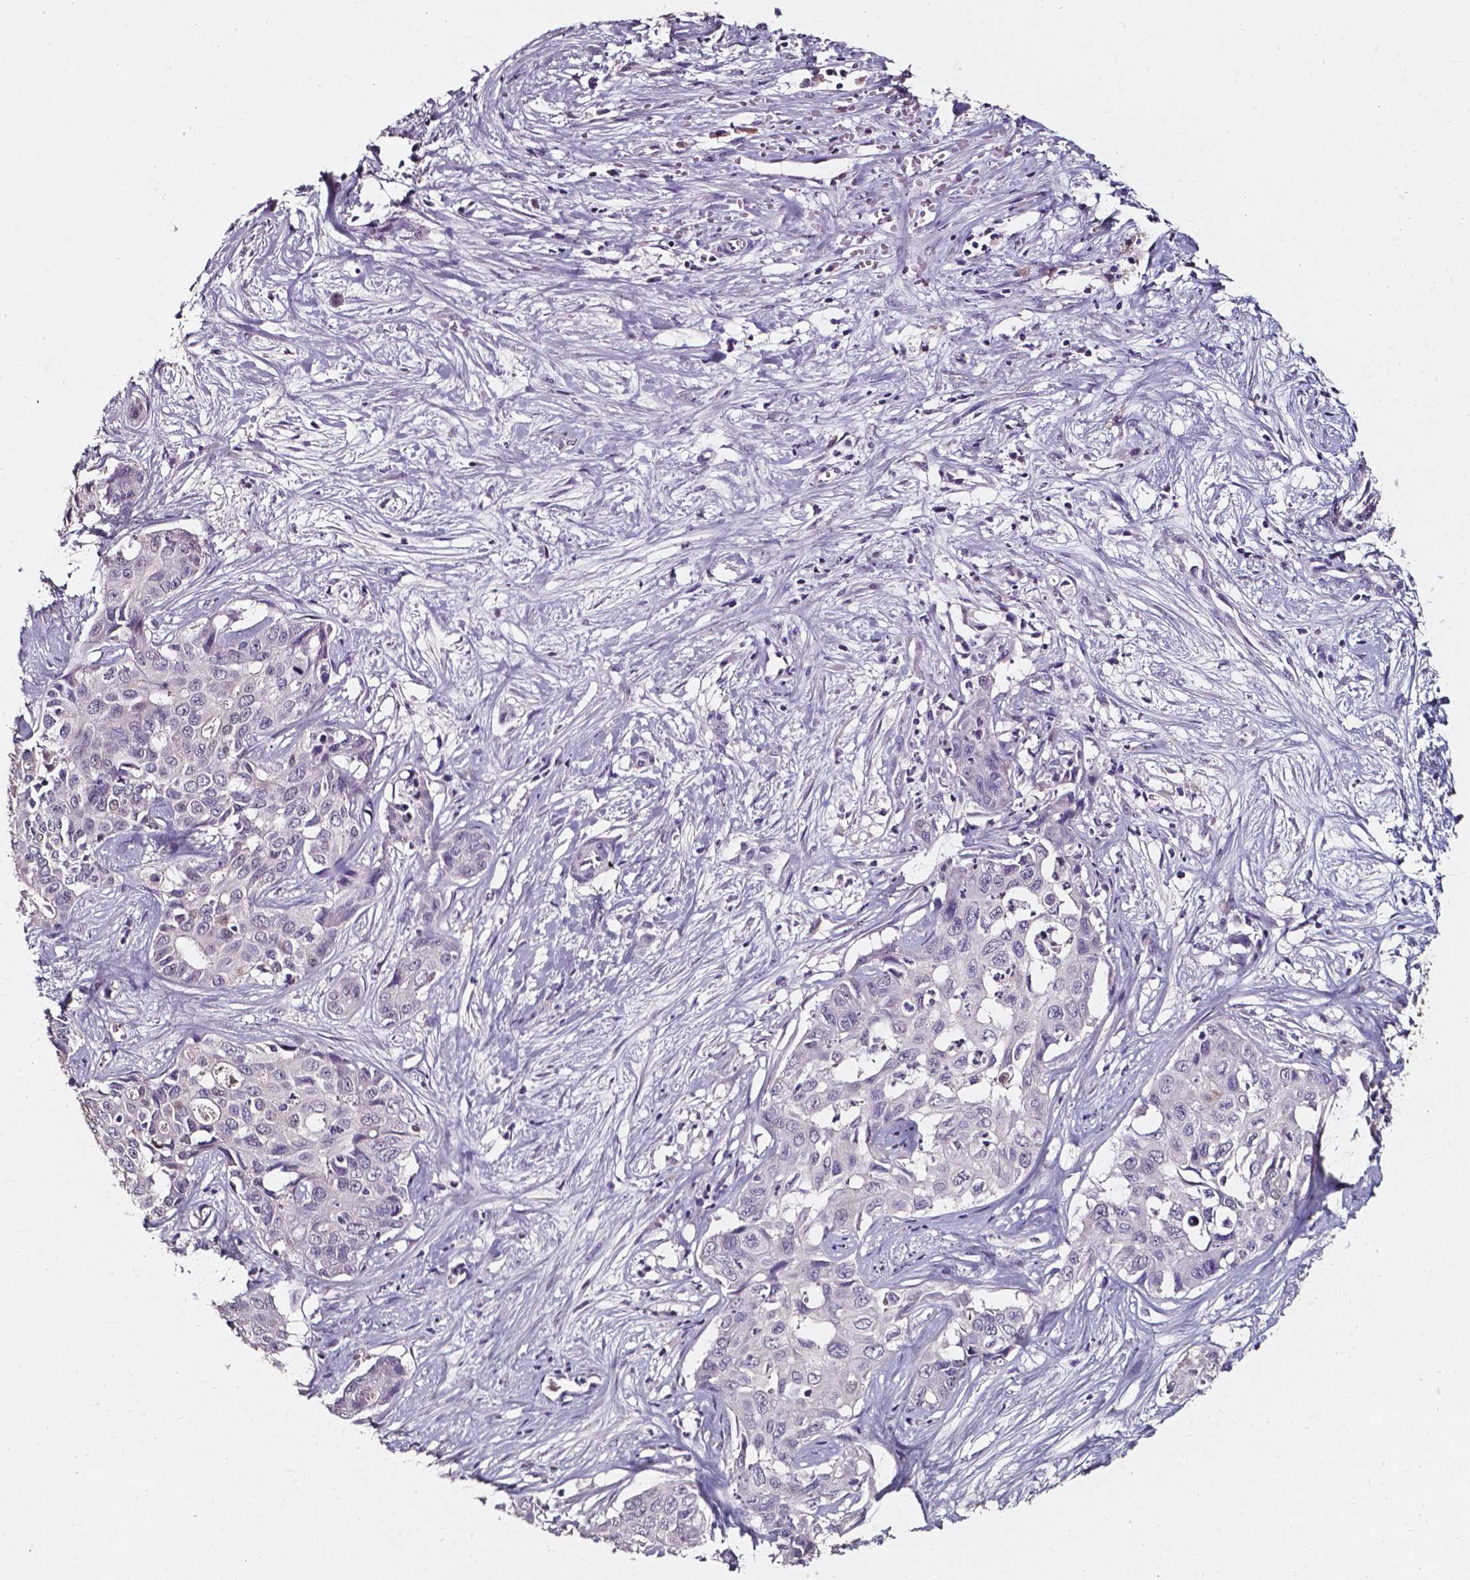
{"staining": {"intensity": "negative", "quantity": "none", "location": "none"}, "tissue": "liver cancer", "cell_type": "Tumor cells", "image_type": "cancer", "snomed": [{"axis": "morphology", "description": "Cholangiocarcinoma"}, {"axis": "topography", "description": "Liver"}], "caption": "Tumor cells are negative for brown protein staining in liver cholangiocarcinoma.", "gene": "AKR1B10", "patient": {"sex": "female", "age": 65}}